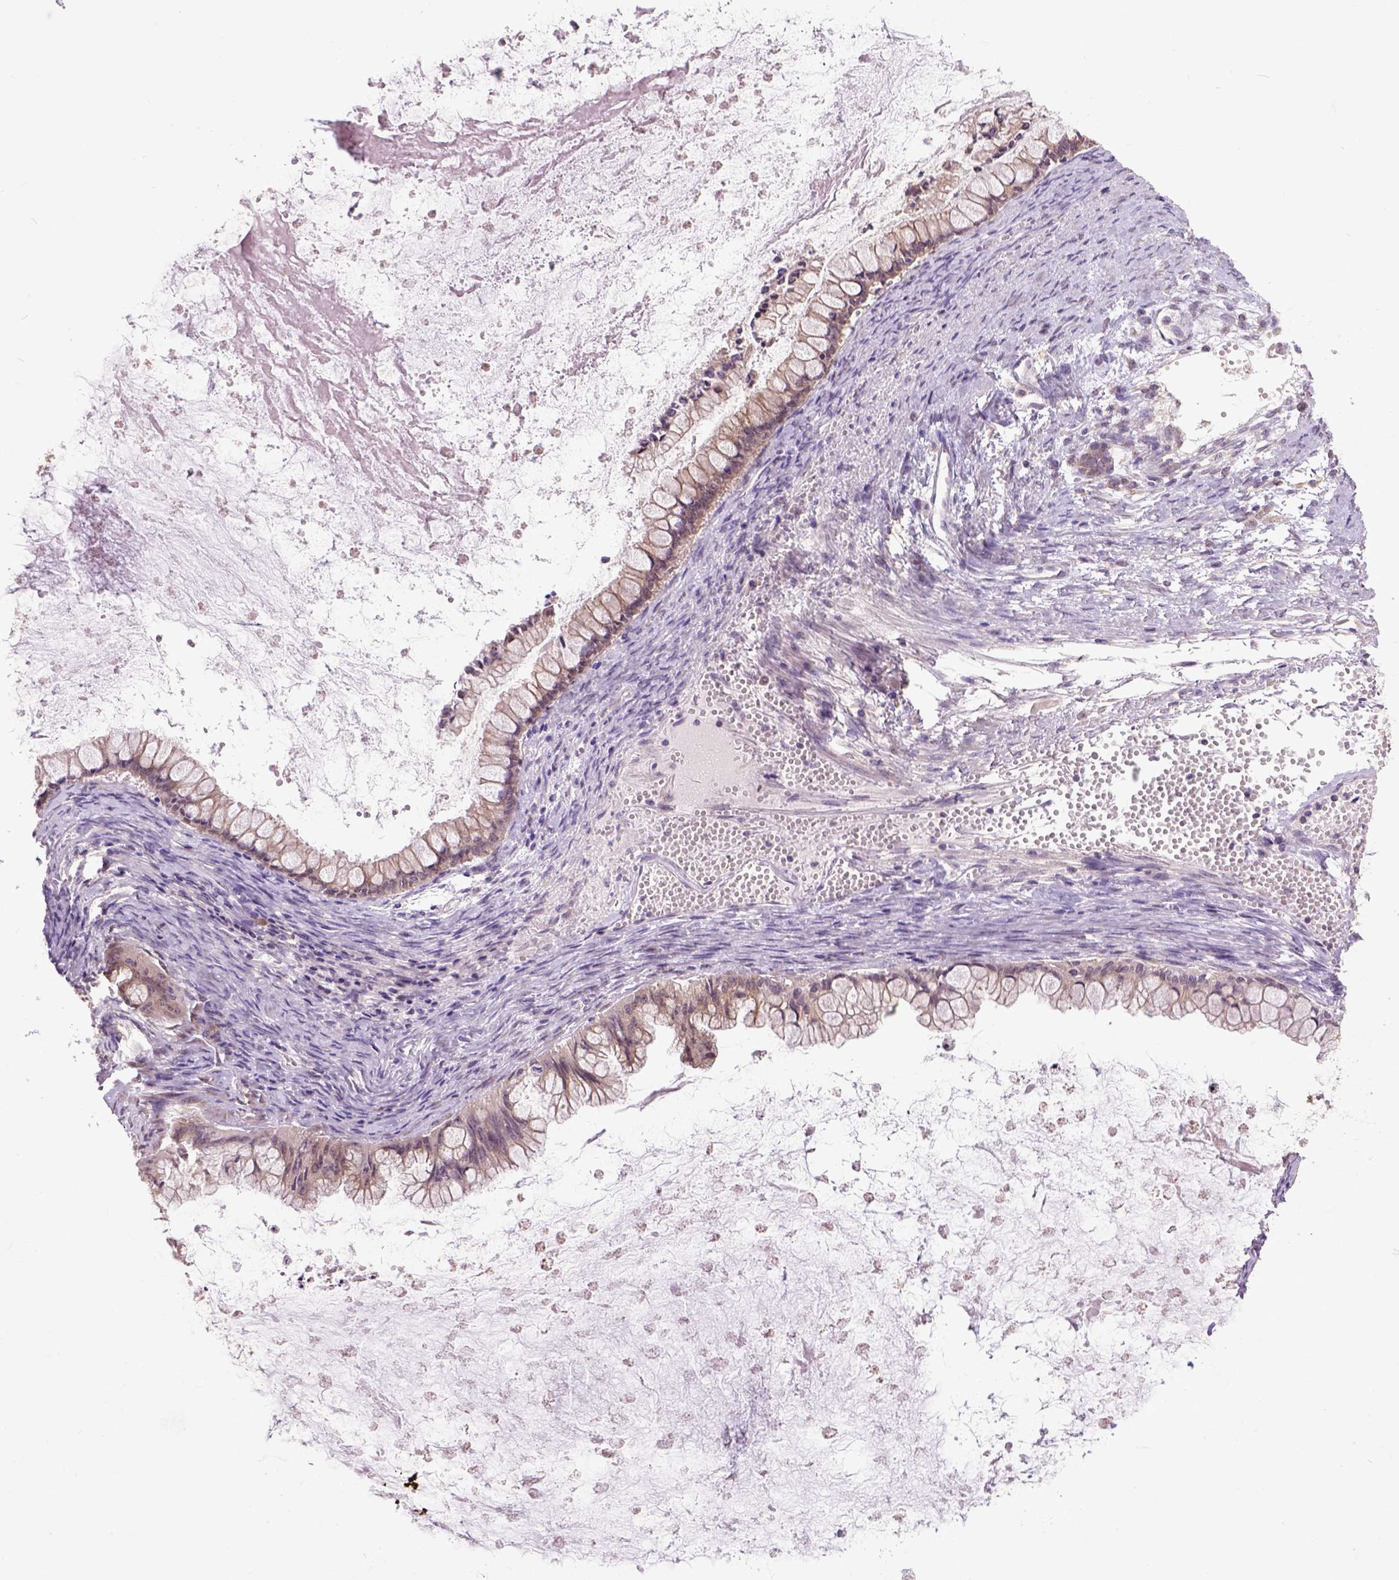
{"staining": {"intensity": "weak", "quantity": "25%-75%", "location": "cytoplasmic/membranous"}, "tissue": "ovarian cancer", "cell_type": "Tumor cells", "image_type": "cancer", "snomed": [{"axis": "morphology", "description": "Cystadenocarcinoma, mucinous, NOS"}, {"axis": "topography", "description": "Ovary"}], "caption": "This photomicrograph demonstrates IHC staining of human ovarian cancer, with low weak cytoplasmic/membranous staining in about 25%-75% of tumor cells.", "gene": "ARL1", "patient": {"sex": "female", "age": 67}}